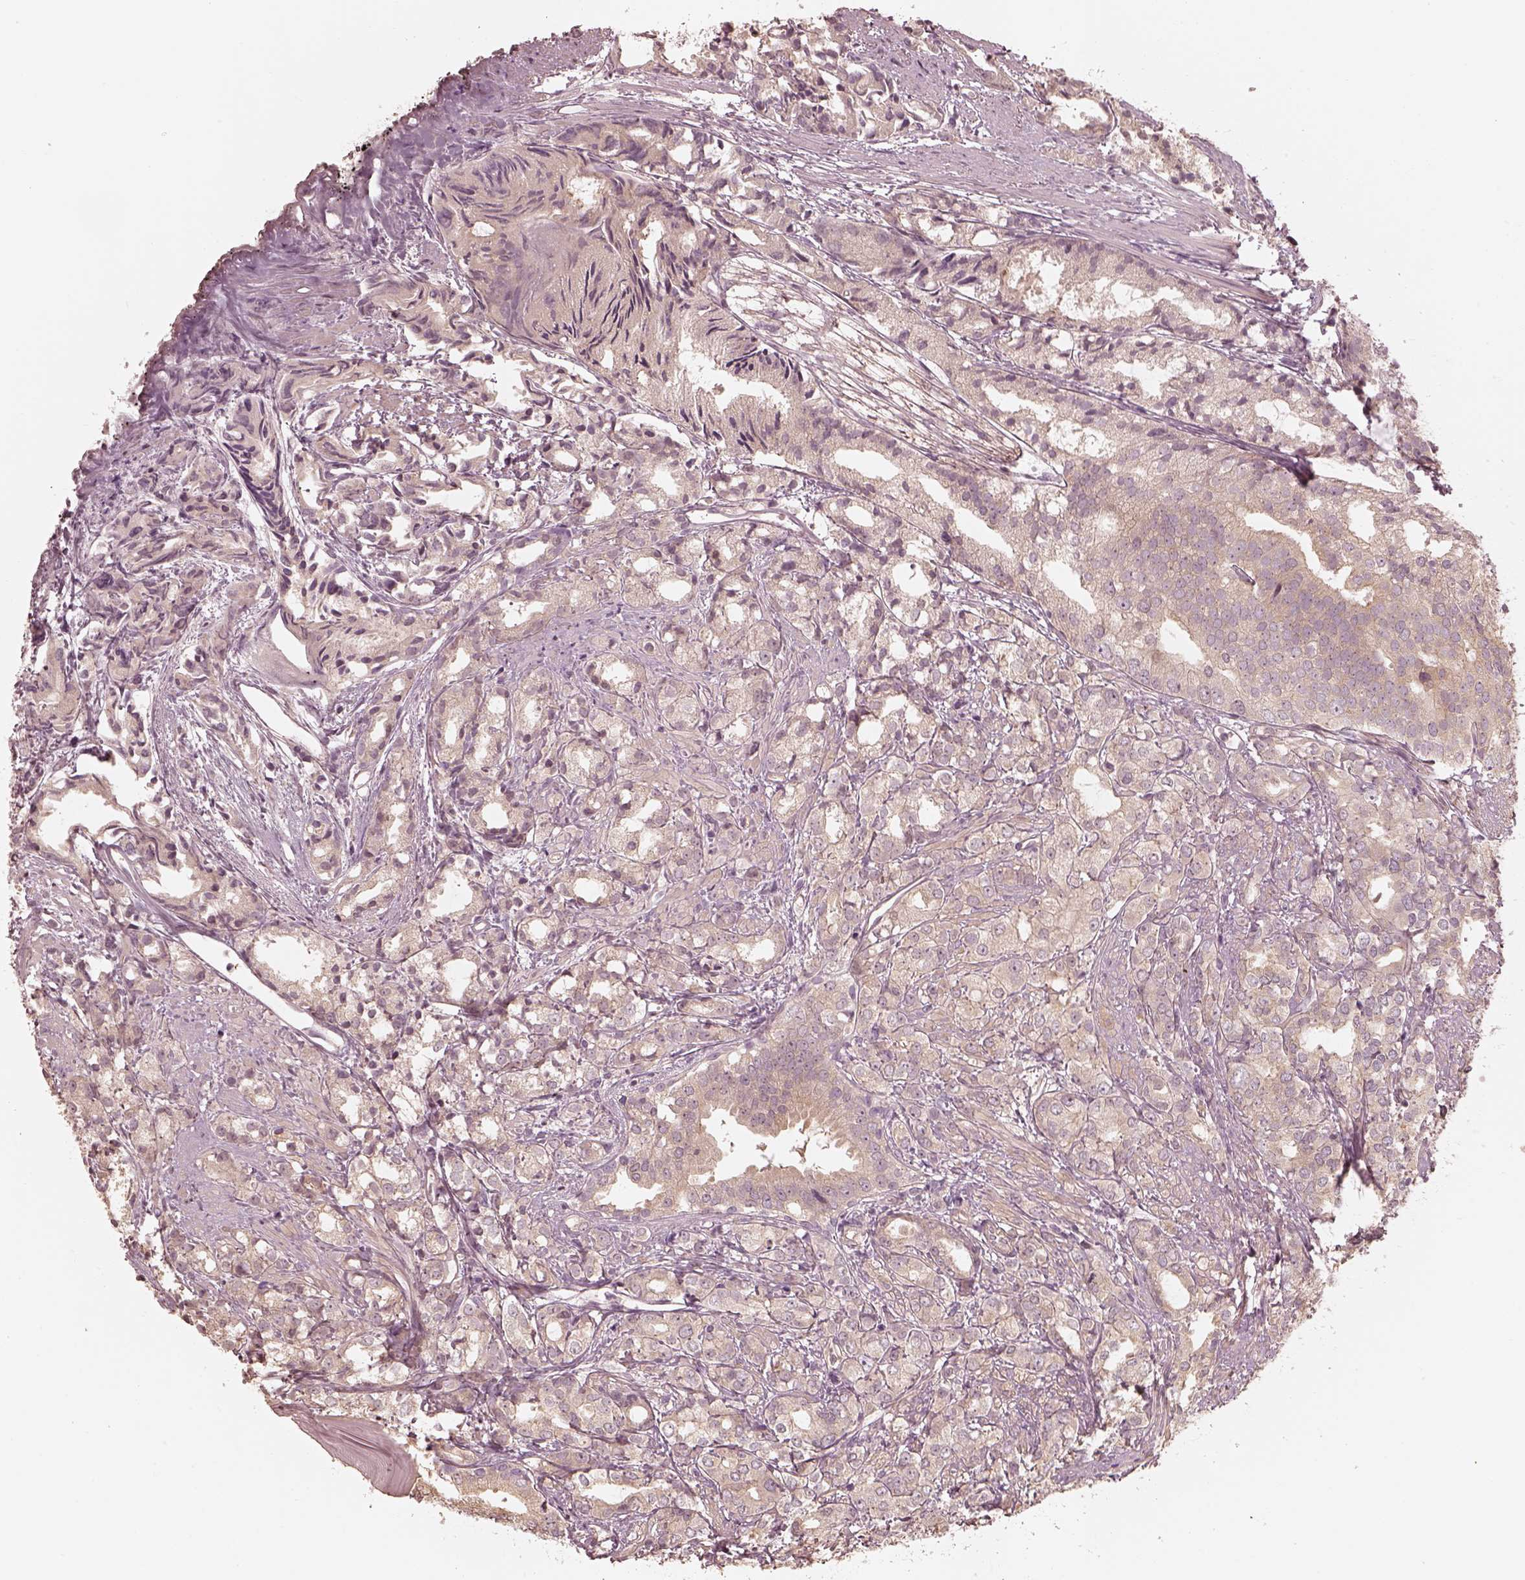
{"staining": {"intensity": "weak", "quantity": "<25%", "location": "cytoplasmic/membranous"}, "tissue": "prostate cancer", "cell_type": "Tumor cells", "image_type": "cancer", "snomed": [{"axis": "morphology", "description": "Adenocarcinoma, High grade"}, {"axis": "topography", "description": "Prostate"}], "caption": "Immunohistochemistry (IHC) image of prostate cancer stained for a protein (brown), which demonstrates no positivity in tumor cells.", "gene": "KIF5C", "patient": {"sex": "male", "age": 79}}